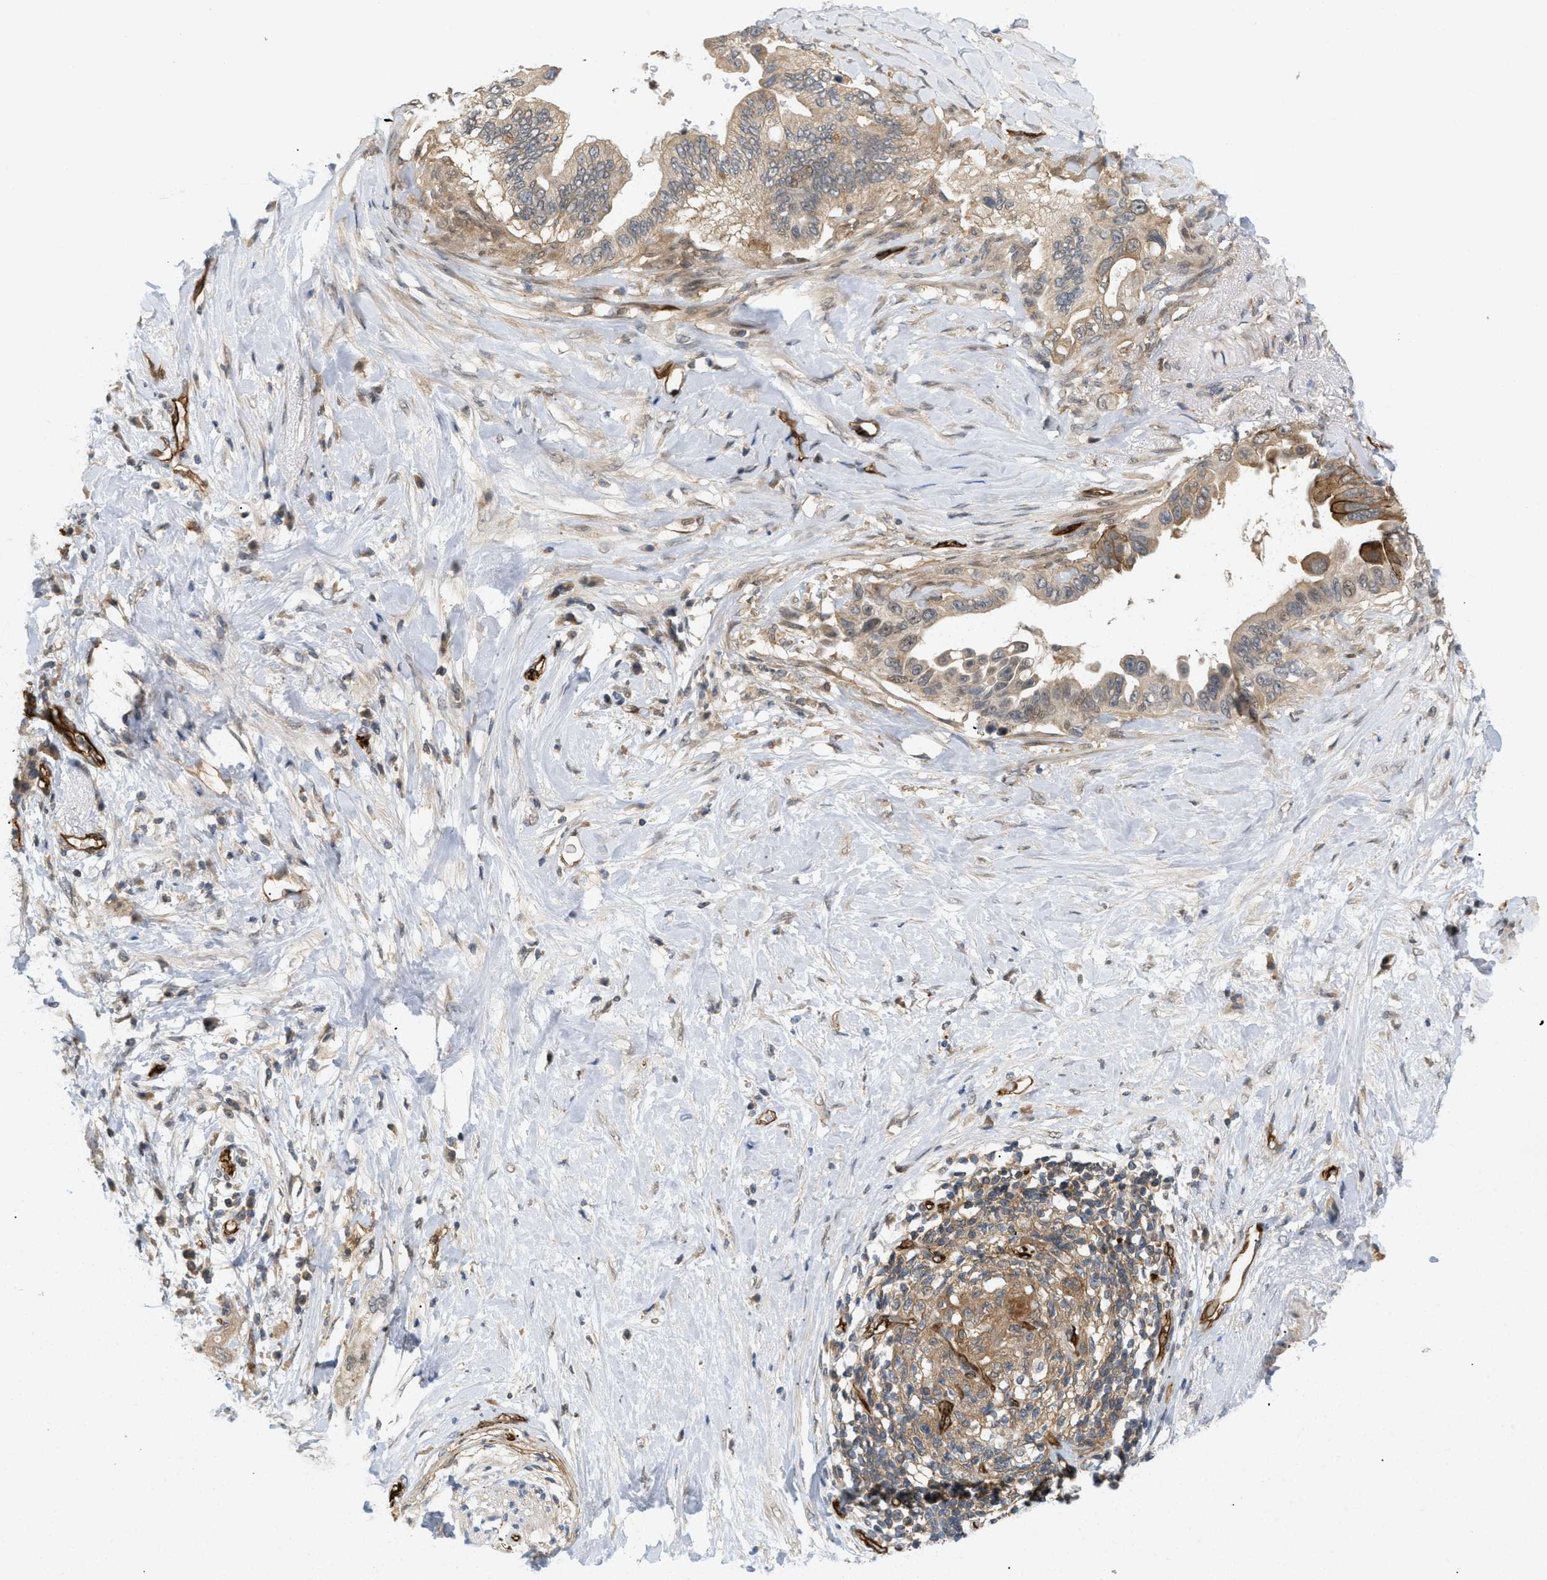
{"staining": {"intensity": "moderate", "quantity": ">75%", "location": "cytoplasmic/membranous"}, "tissue": "pancreatic cancer", "cell_type": "Tumor cells", "image_type": "cancer", "snomed": [{"axis": "morphology", "description": "Adenocarcinoma, NOS"}, {"axis": "topography", "description": "Pancreas"}], "caption": "High-magnification brightfield microscopy of pancreatic adenocarcinoma stained with DAB (3,3'-diaminobenzidine) (brown) and counterstained with hematoxylin (blue). tumor cells exhibit moderate cytoplasmic/membranous expression is present in approximately>75% of cells. (IHC, brightfield microscopy, high magnification).", "gene": "PALMD", "patient": {"sex": "female", "age": 56}}